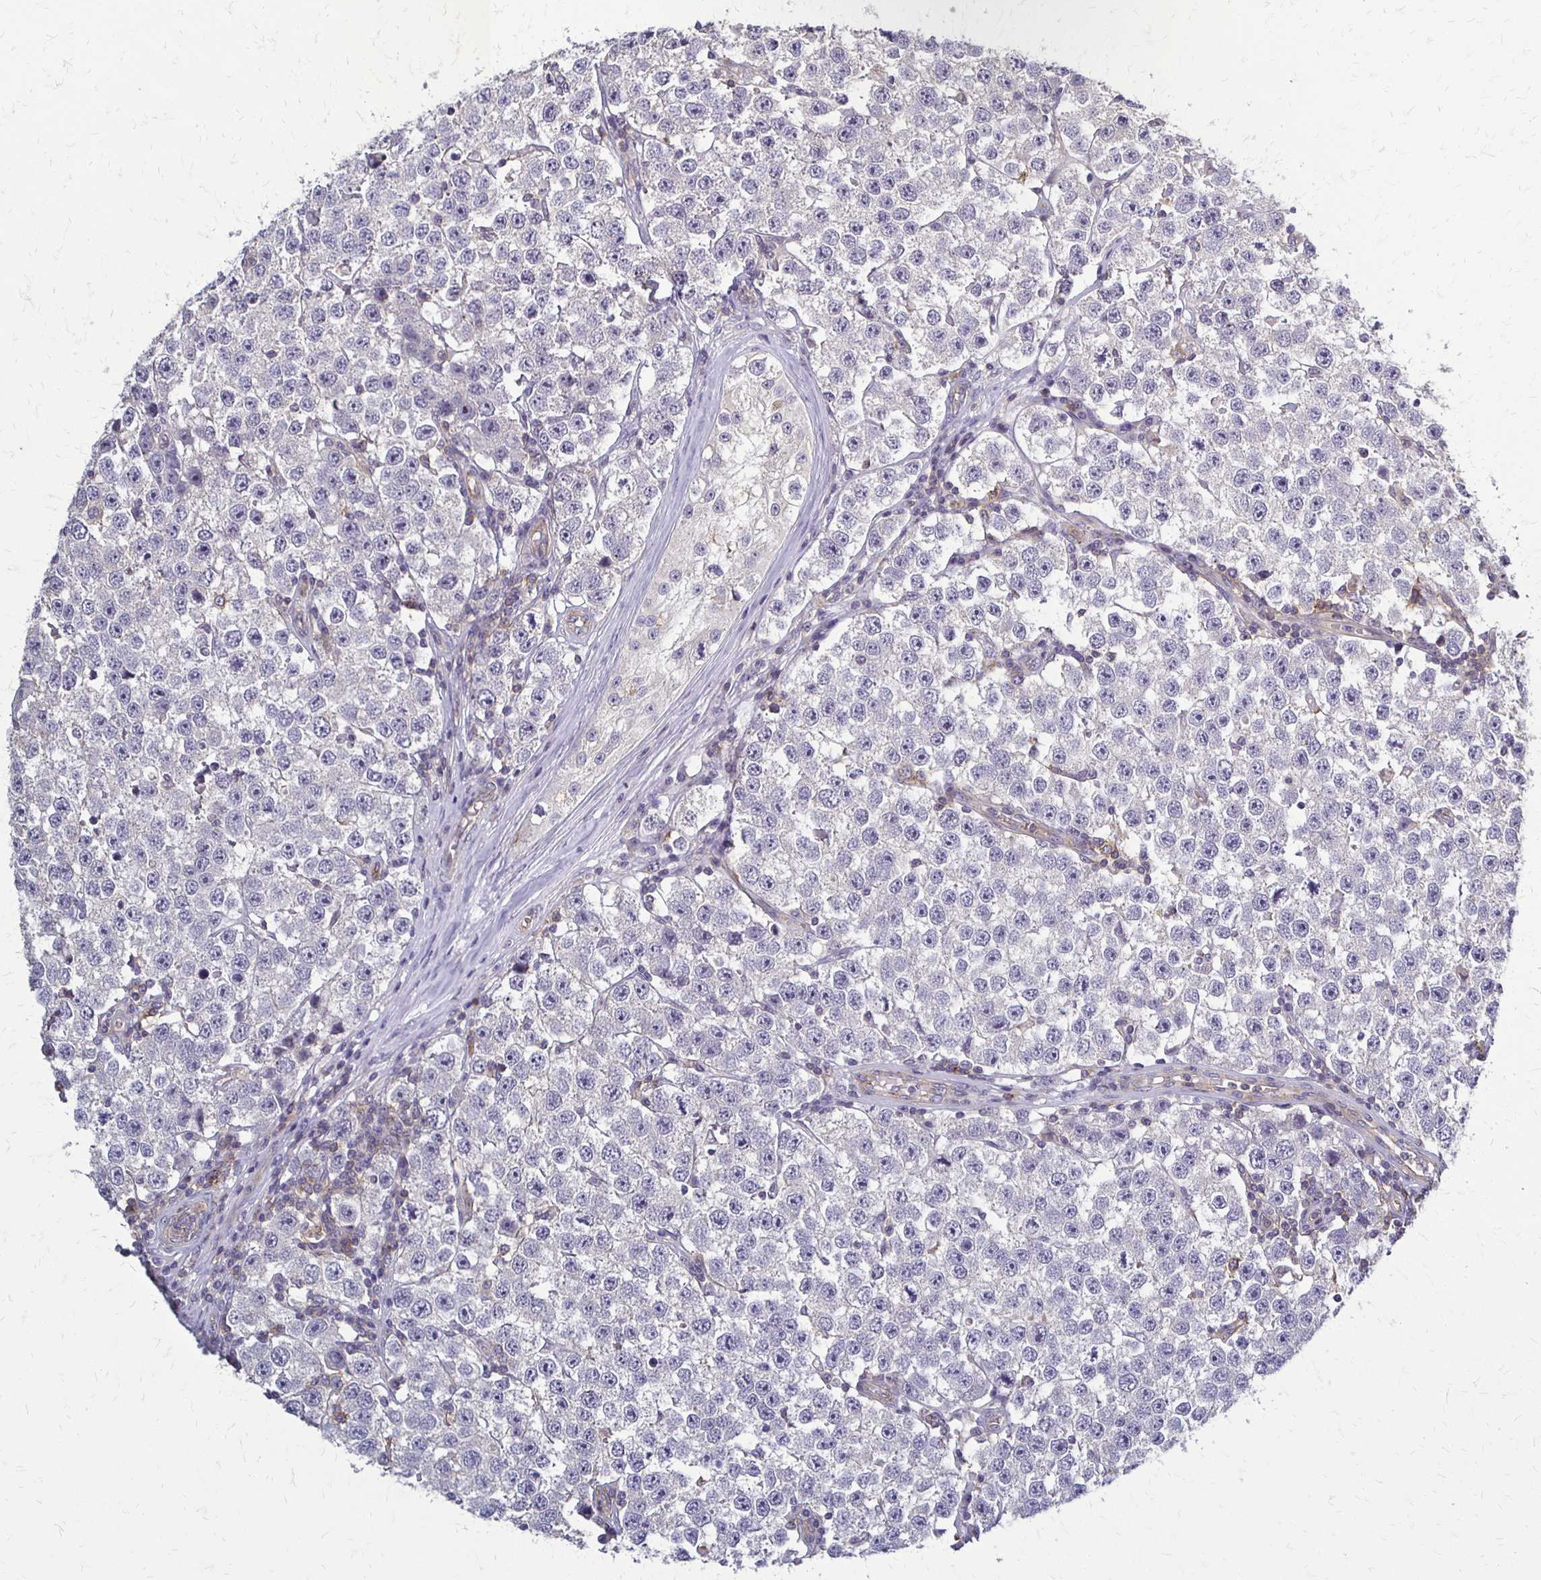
{"staining": {"intensity": "negative", "quantity": "none", "location": "none"}, "tissue": "testis cancer", "cell_type": "Tumor cells", "image_type": "cancer", "snomed": [{"axis": "morphology", "description": "Seminoma, NOS"}, {"axis": "topography", "description": "Testis"}], "caption": "Seminoma (testis) stained for a protein using immunohistochemistry exhibits no staining tumor cells.", "gene": "SLC9A9", "patient": {"sex": "male", "age": 34}}